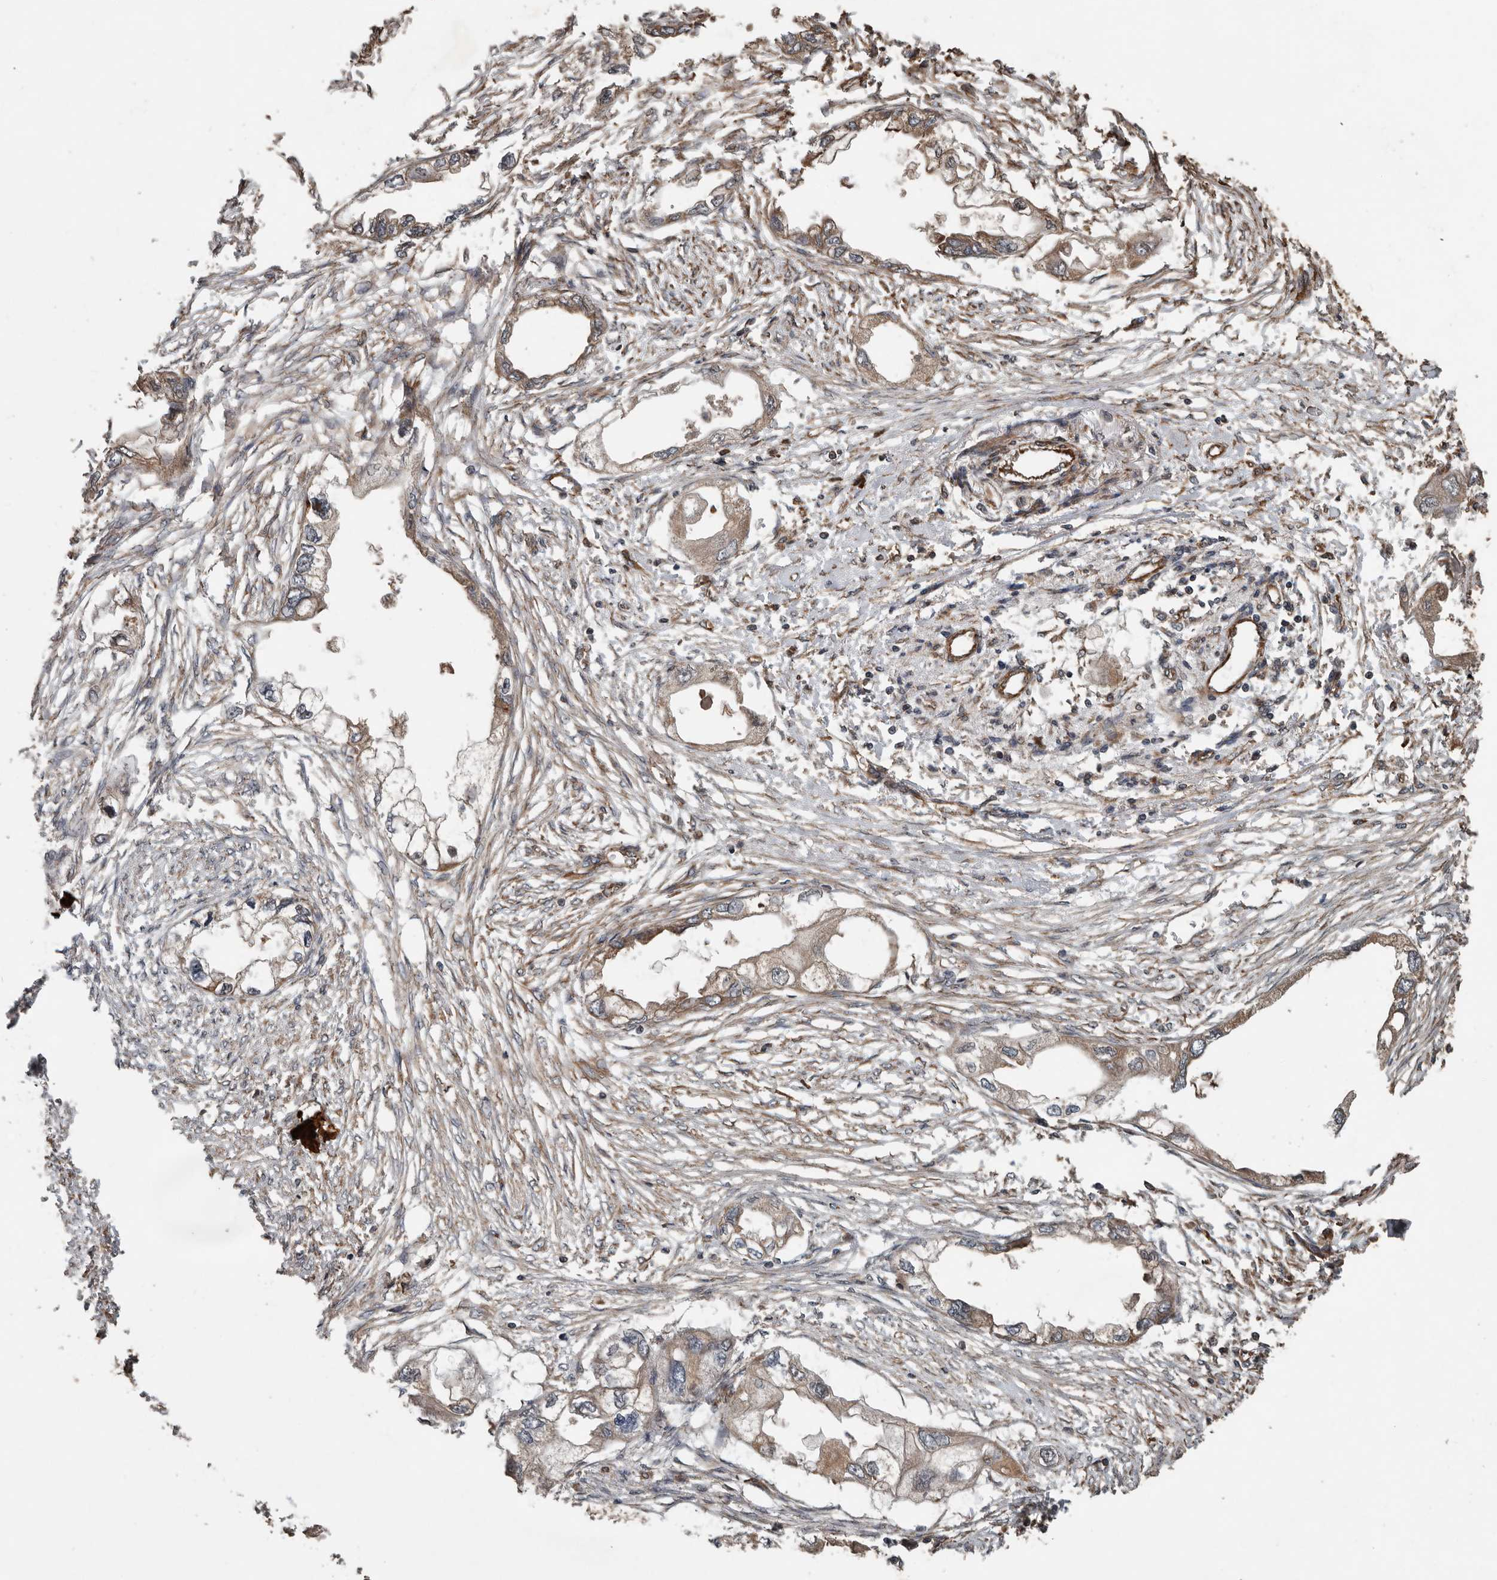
{"staining": {"intensity": "weak", "quantity": ">75%", "location": "cytoplasmic/membranous"}, "tissue": "endometrial cancer", "cell_type": "Tumor cells", "image_type": "cancer", "snomed": [{"axis": "morphology", "description": "Adenocarcinoma, NOS"}, {"axis": "morphology", "description": "Adenocarcinoma, metastatic, NOS"}, {"axis": "topography", "description": "Adipose tissue"}, {"axis": "topography", "description": "Endometrium"}], "caption": "Protein analysis of endometrial metastatic adenocarcinoma tissue demonstrates weak cytoplasmic/membranous positivity in about >75% of tumor cells. Ihc stains the protein in brown and the nuclei are stained blue.", "gene": "YOD1", "patient": {"sex": "female", "age": 67}}